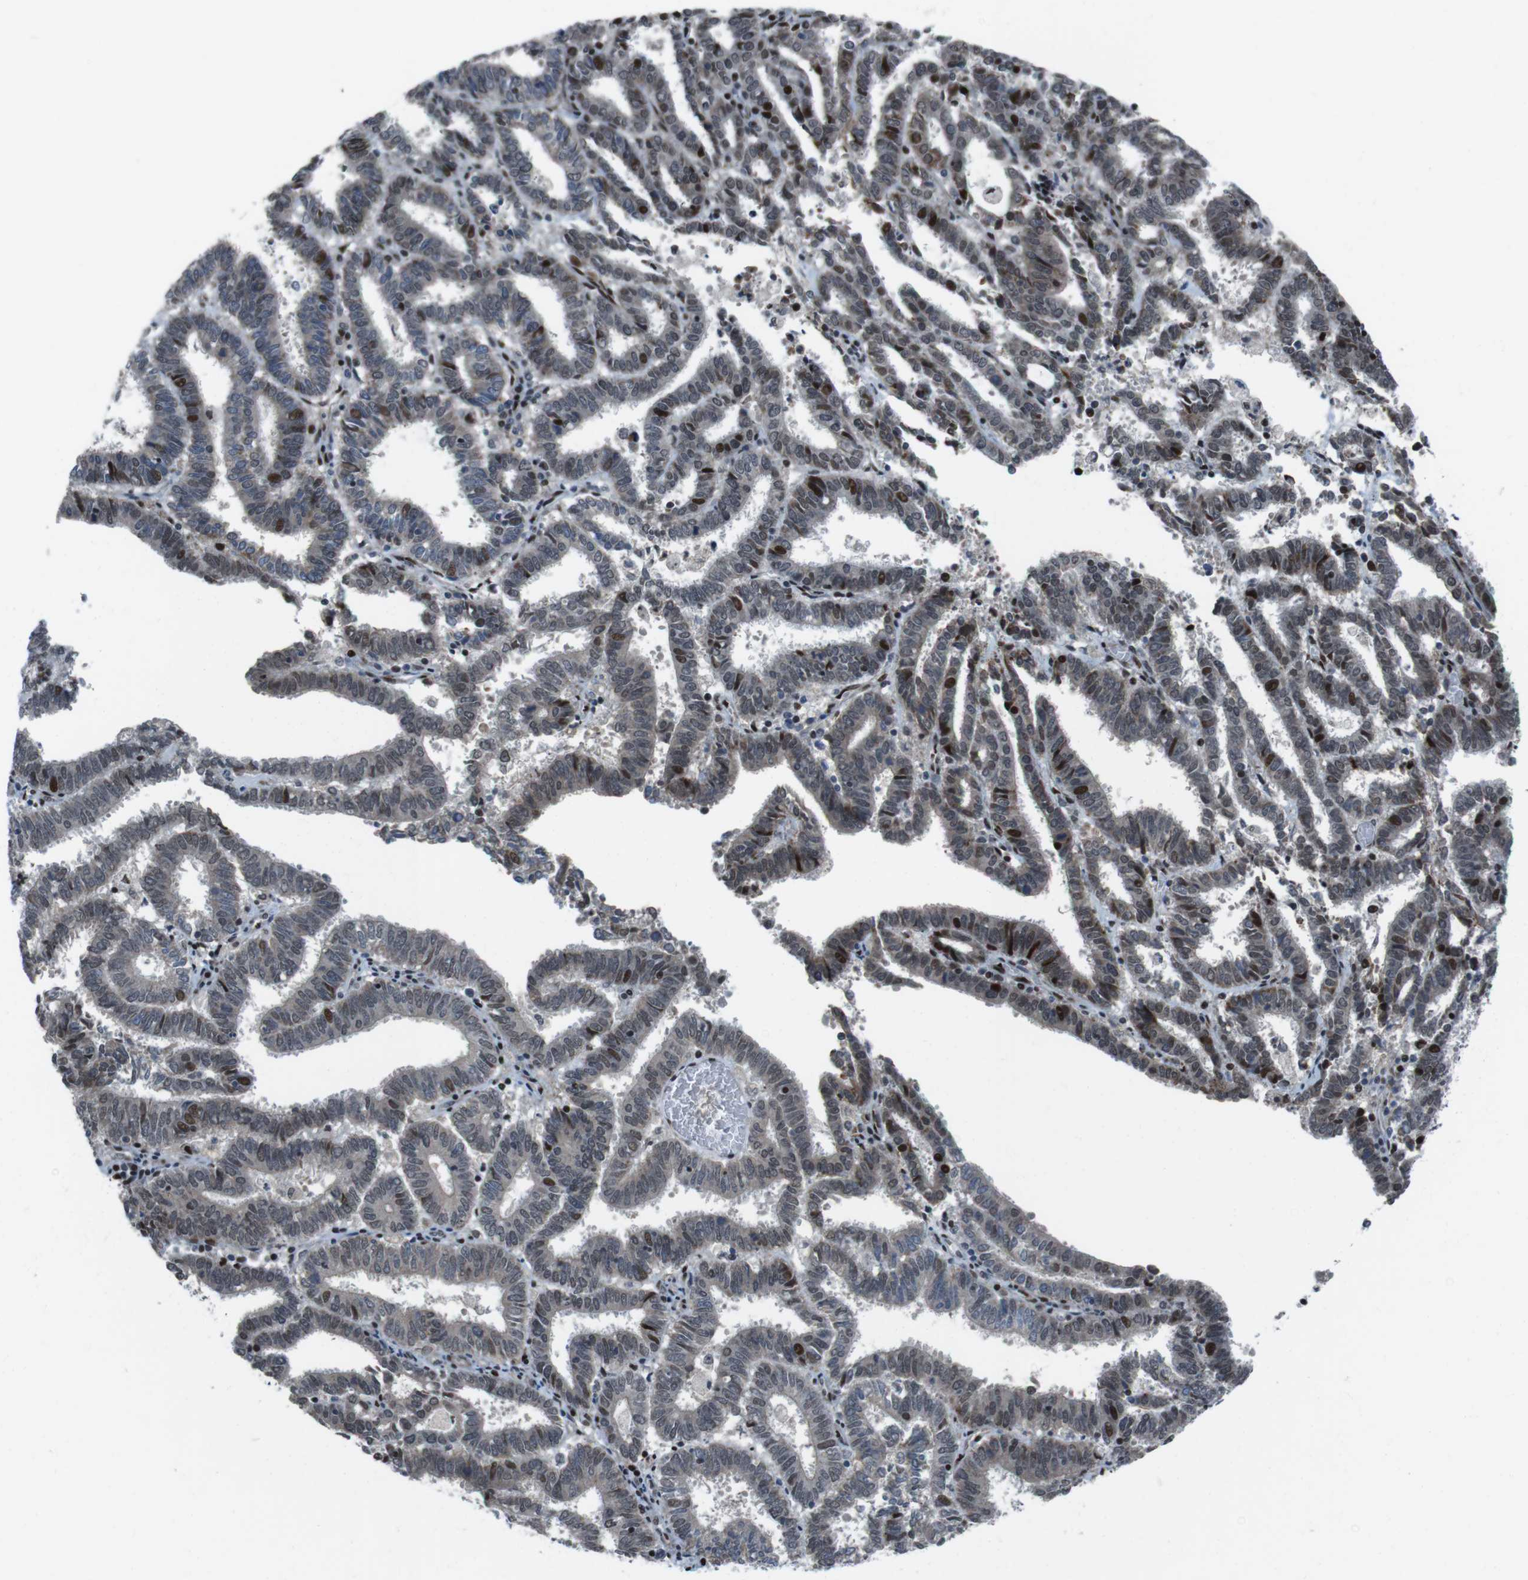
{"staining": {"intensity": "moderate", "quantity": "25%-75%", "location": "nuclear"}, "tissue": "endometrial cancer", "cell_type": "Tumor cells", "image_type": "cancer", "snomed": [{"axis": "morphology", "description": "Adenocarcinoma, NOS"}, {"axis": "topography", "description": "Uterus"}], "caption": "DAB immunohistochemical staining of human endometrial cancer displays moderate nuclear protein positivity in approximately 25%-75% of tumor cells.", "gene": "PBRM1", "patient": {"sex": "female", "age": 83}}